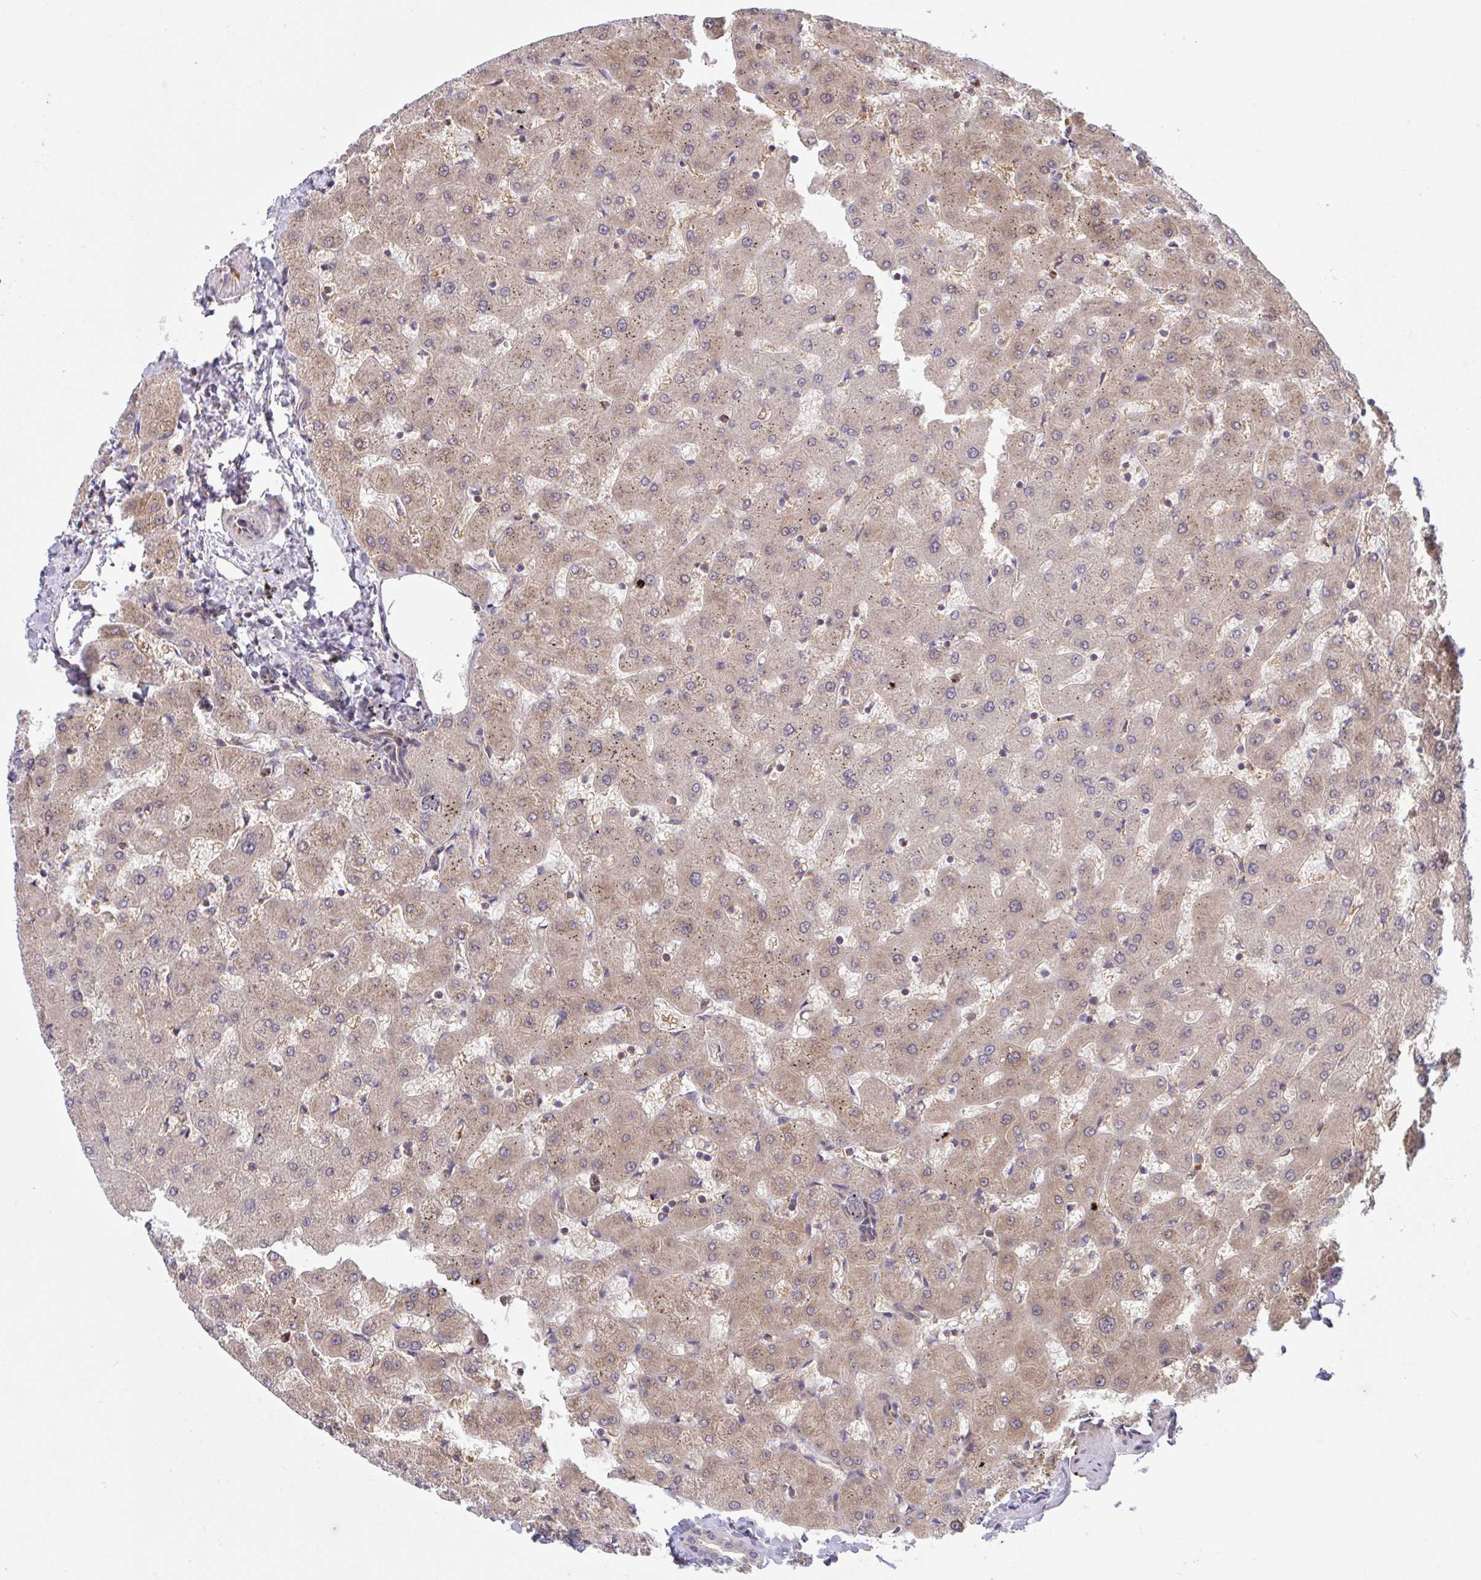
{"staining": {"intensity": "negative", "quantity": "none", "location": "none"}, "tissue": "liver", "cell_type": "Cholangiocytes", "image_type": "normal", "snomed": [{"axis": "morphology", "description": "Normal tissue, NOS"}, {"axis": "topography", "description": "Liver"}], "caption": "Cholangiocytes are negative for brown protein staining in benign liver.", "gene": "LMNTD2", "patient": {"sex": "female", "age": 63}}